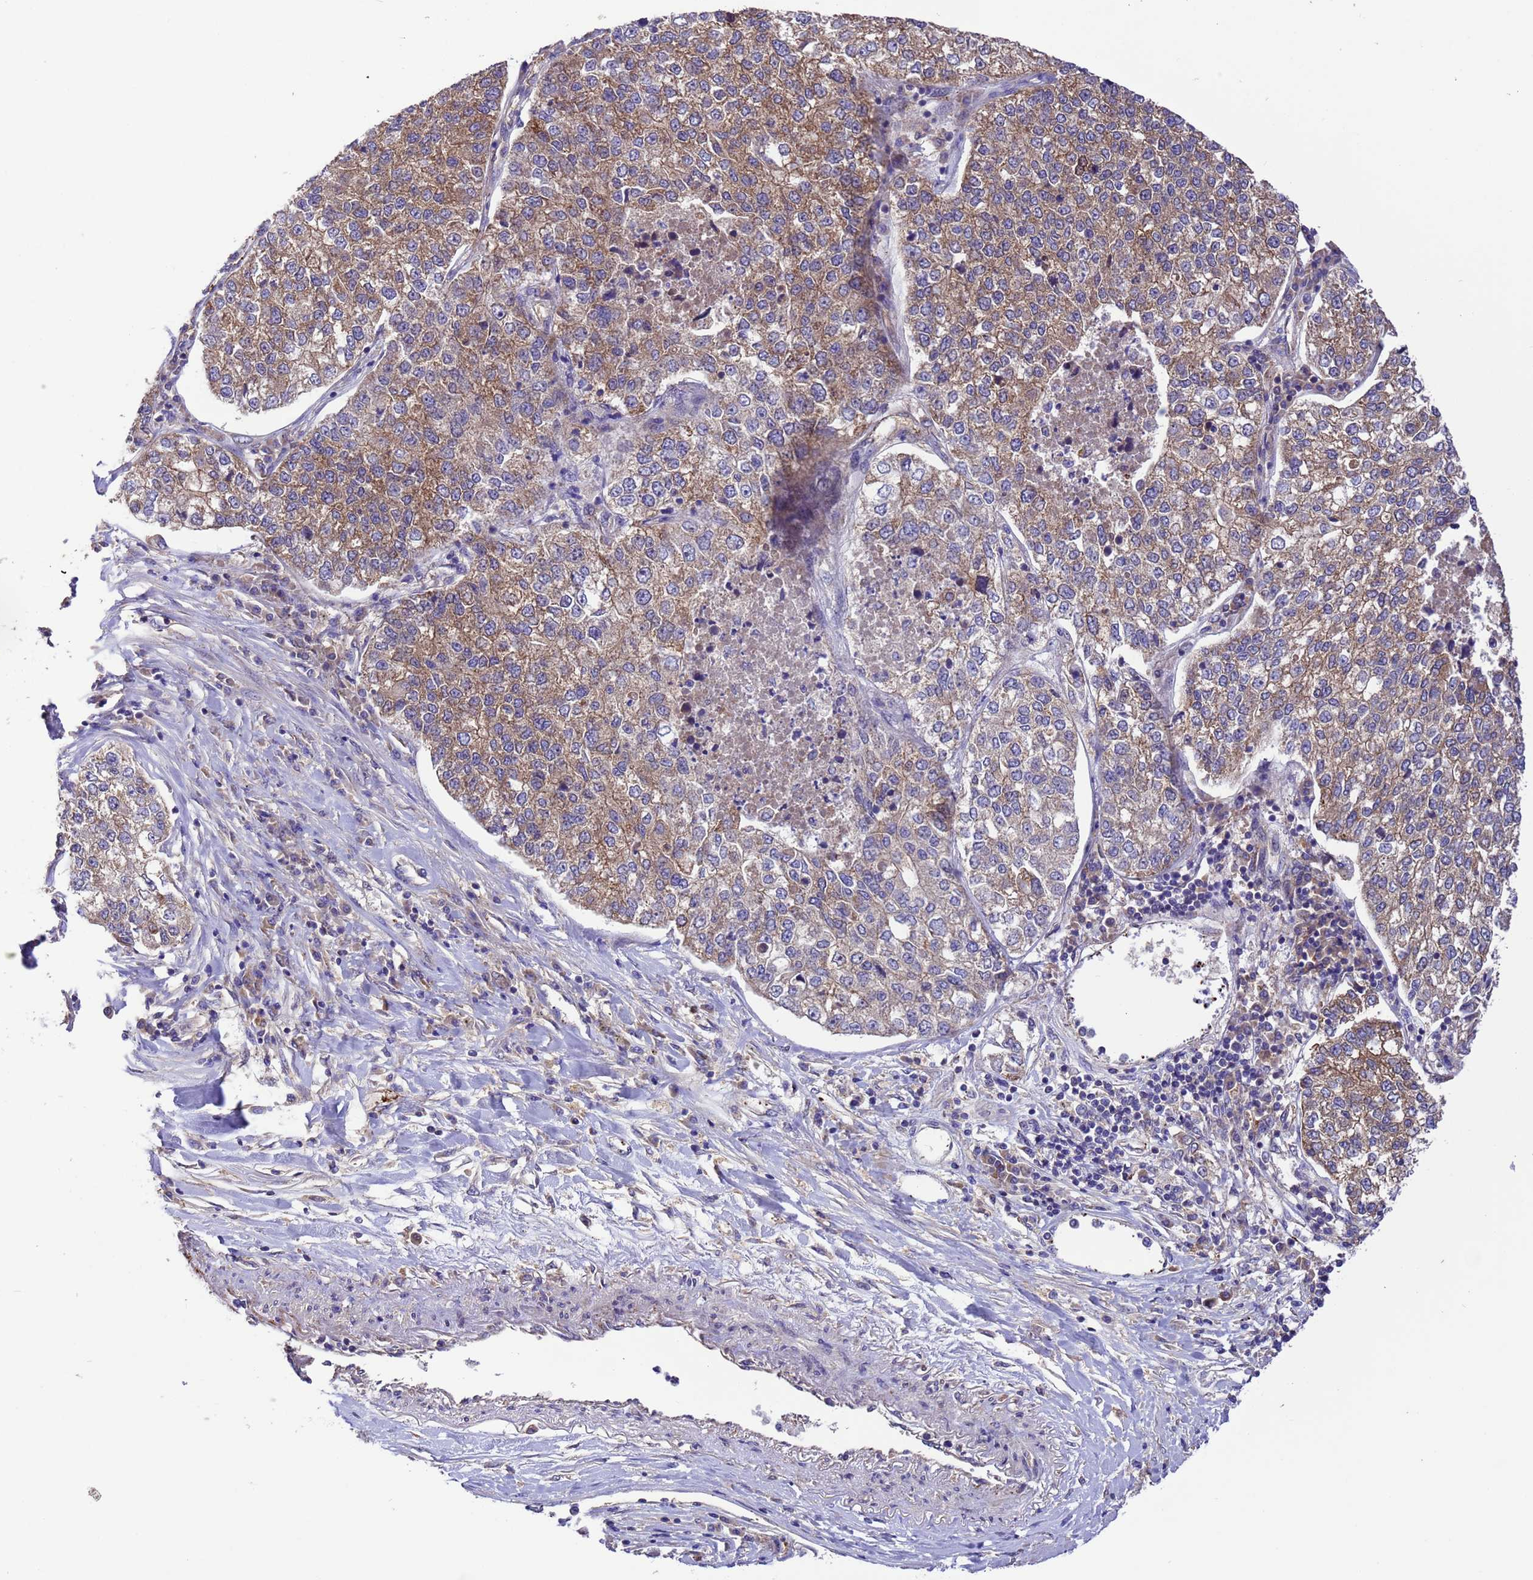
{"staining": {"intensity": "moderate", "quantity": ">75%", "location": "cytoplasmic/membranous"}, "tissue": "lung cancer", "cell_type": "Tumor cells", "image_type": "cancer", "snomed": [{"axis": "morphology", "description": "Adenocarcinoma, NOS"}, {"axis": "topography", "description": "Lung"}], "caption": "A brown stain shows moderate cytoplasmic/membranous positivity of a protein in human lung adenocarcinoma tumor cells.", "gene": "ARHGAP12", "patient": {"sex": "male", "age": 49}}